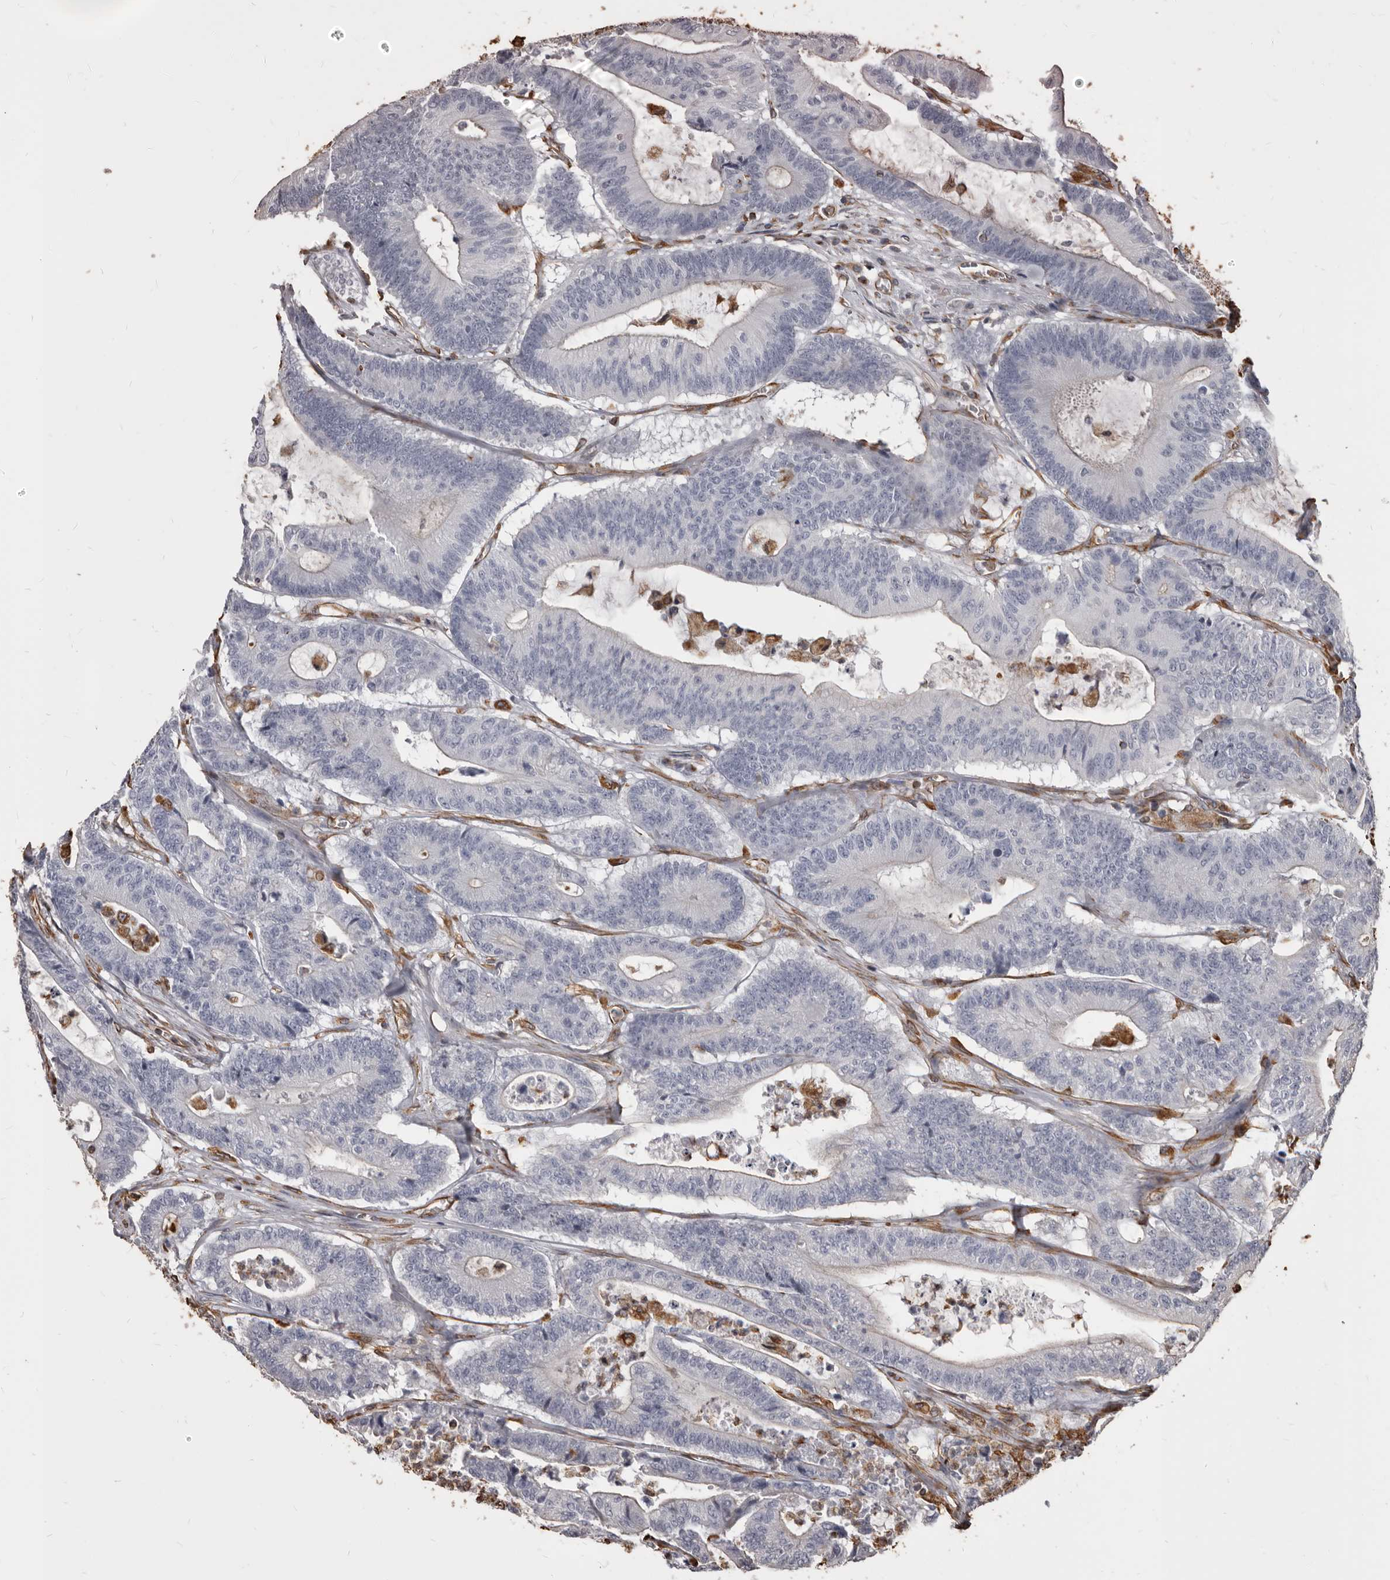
{"staining": {"intensity": "negative", "quantity": "none", "location": "none"}, "tissue": "colorectal cancer", "cell_type": "Tumor cells", "image_type": "cancer", "snomed": [{"axis": "morphology", "description": "Adenocarcinoma, NOS"}, {"axis": "topography", "description": "Colon"}], "caption": "IHC micrograph of neoplastic tissue: colorectal cancer (adenocarcinoma) stained with DAB reveals no significant protein positivity in tumor cells. (Brightfield microscopy of DAB (3,3'-diaminobenzidine) immunohistochemistry at high magnification).", "gene": "MTURN", "patient": {"sex": "female", "age": 84}}